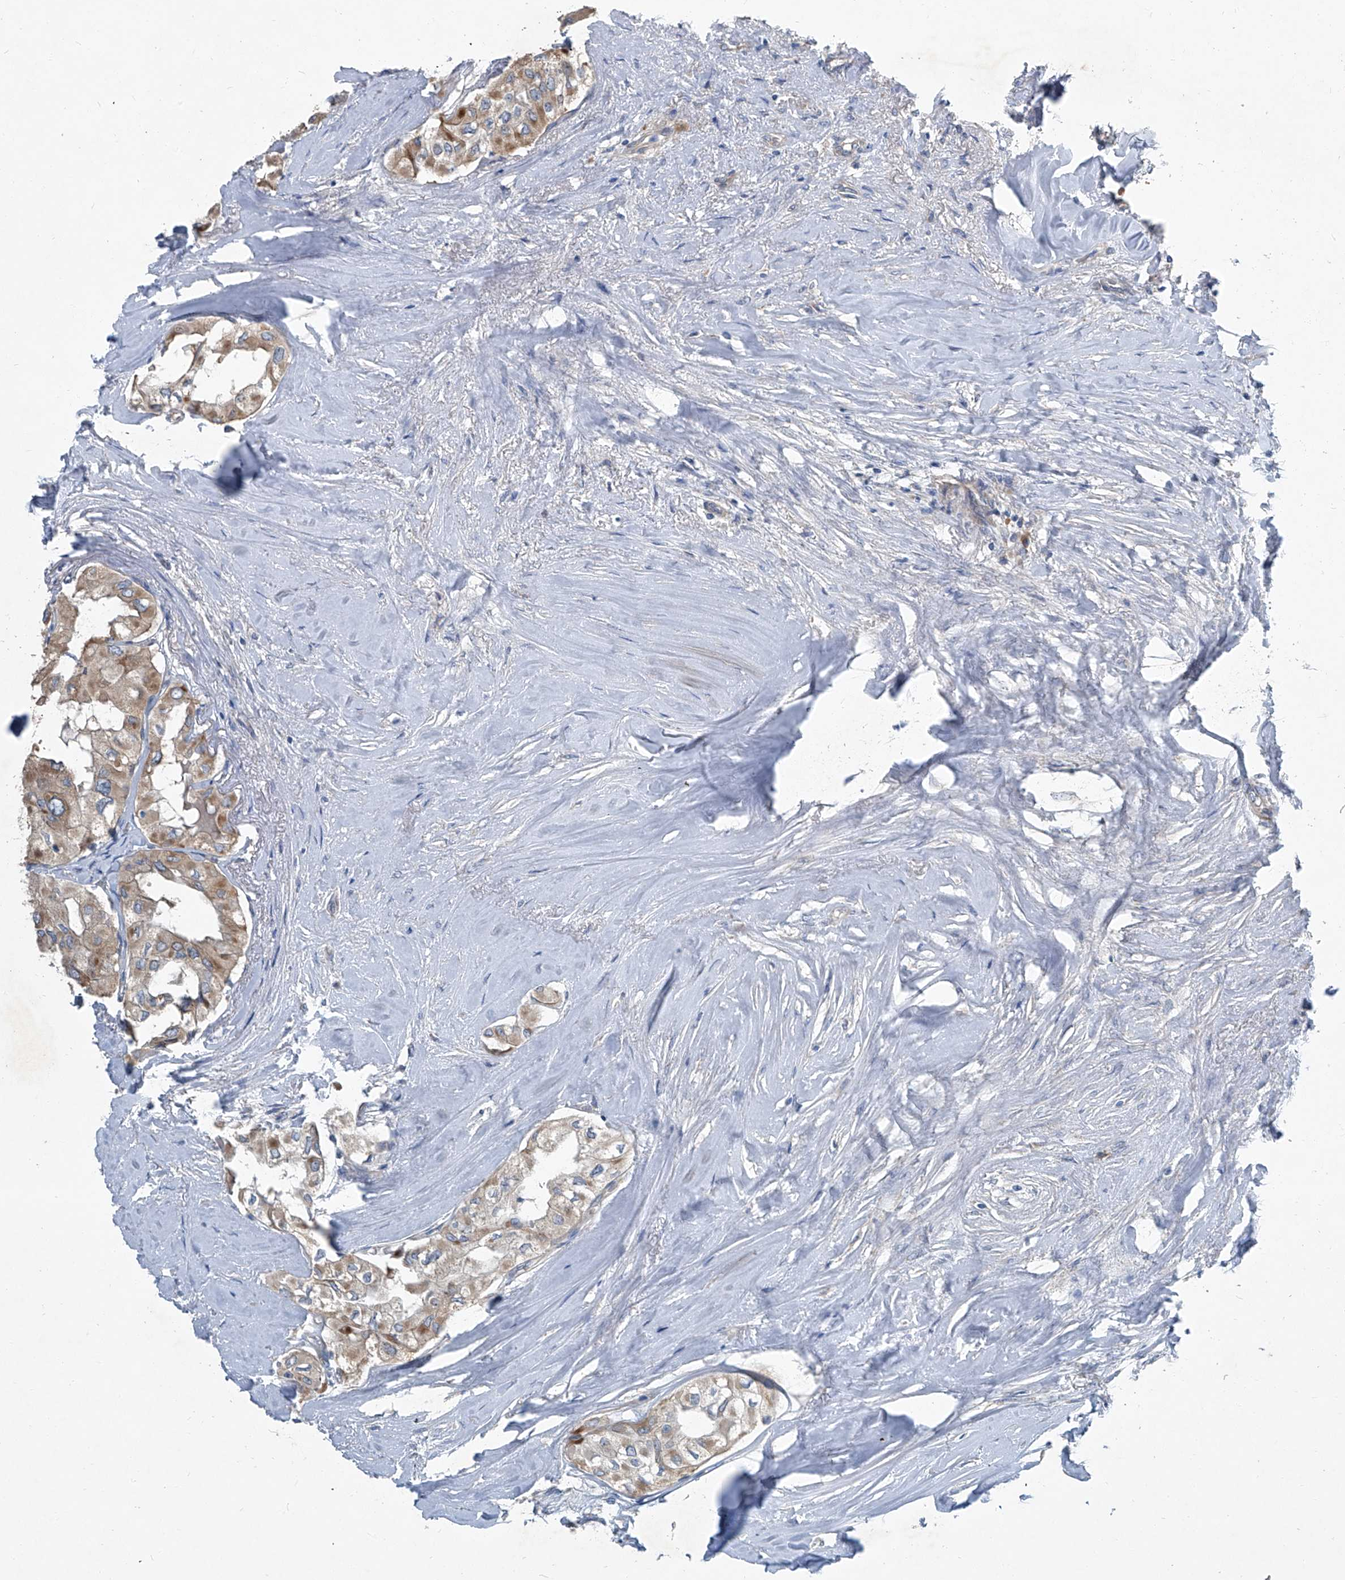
{"staining": {"intensity": "weak", "quantity": ">75%", "location": "cytoplasmic/membranous"}, "tissue": "thyroid cancer", "cell_type": "Tumor cells", "image_type": "cancer", "snomed": [{"axis": "morphology", "description": "Papillary adenocarcinoma, NOS"}, {"axis": "topography", "description": "Thyroid gland"}], "caption": "Weak cytoplasmic/membranous protein staining is identified in about >75% of tumor cells in papillary adenocarcinoma (thyroid). Ihc stains the protein of interest in brown and the nuclei are stained blue.", "gene": "SLC26A11", "patient": {"sex": "female", "age": 59}}